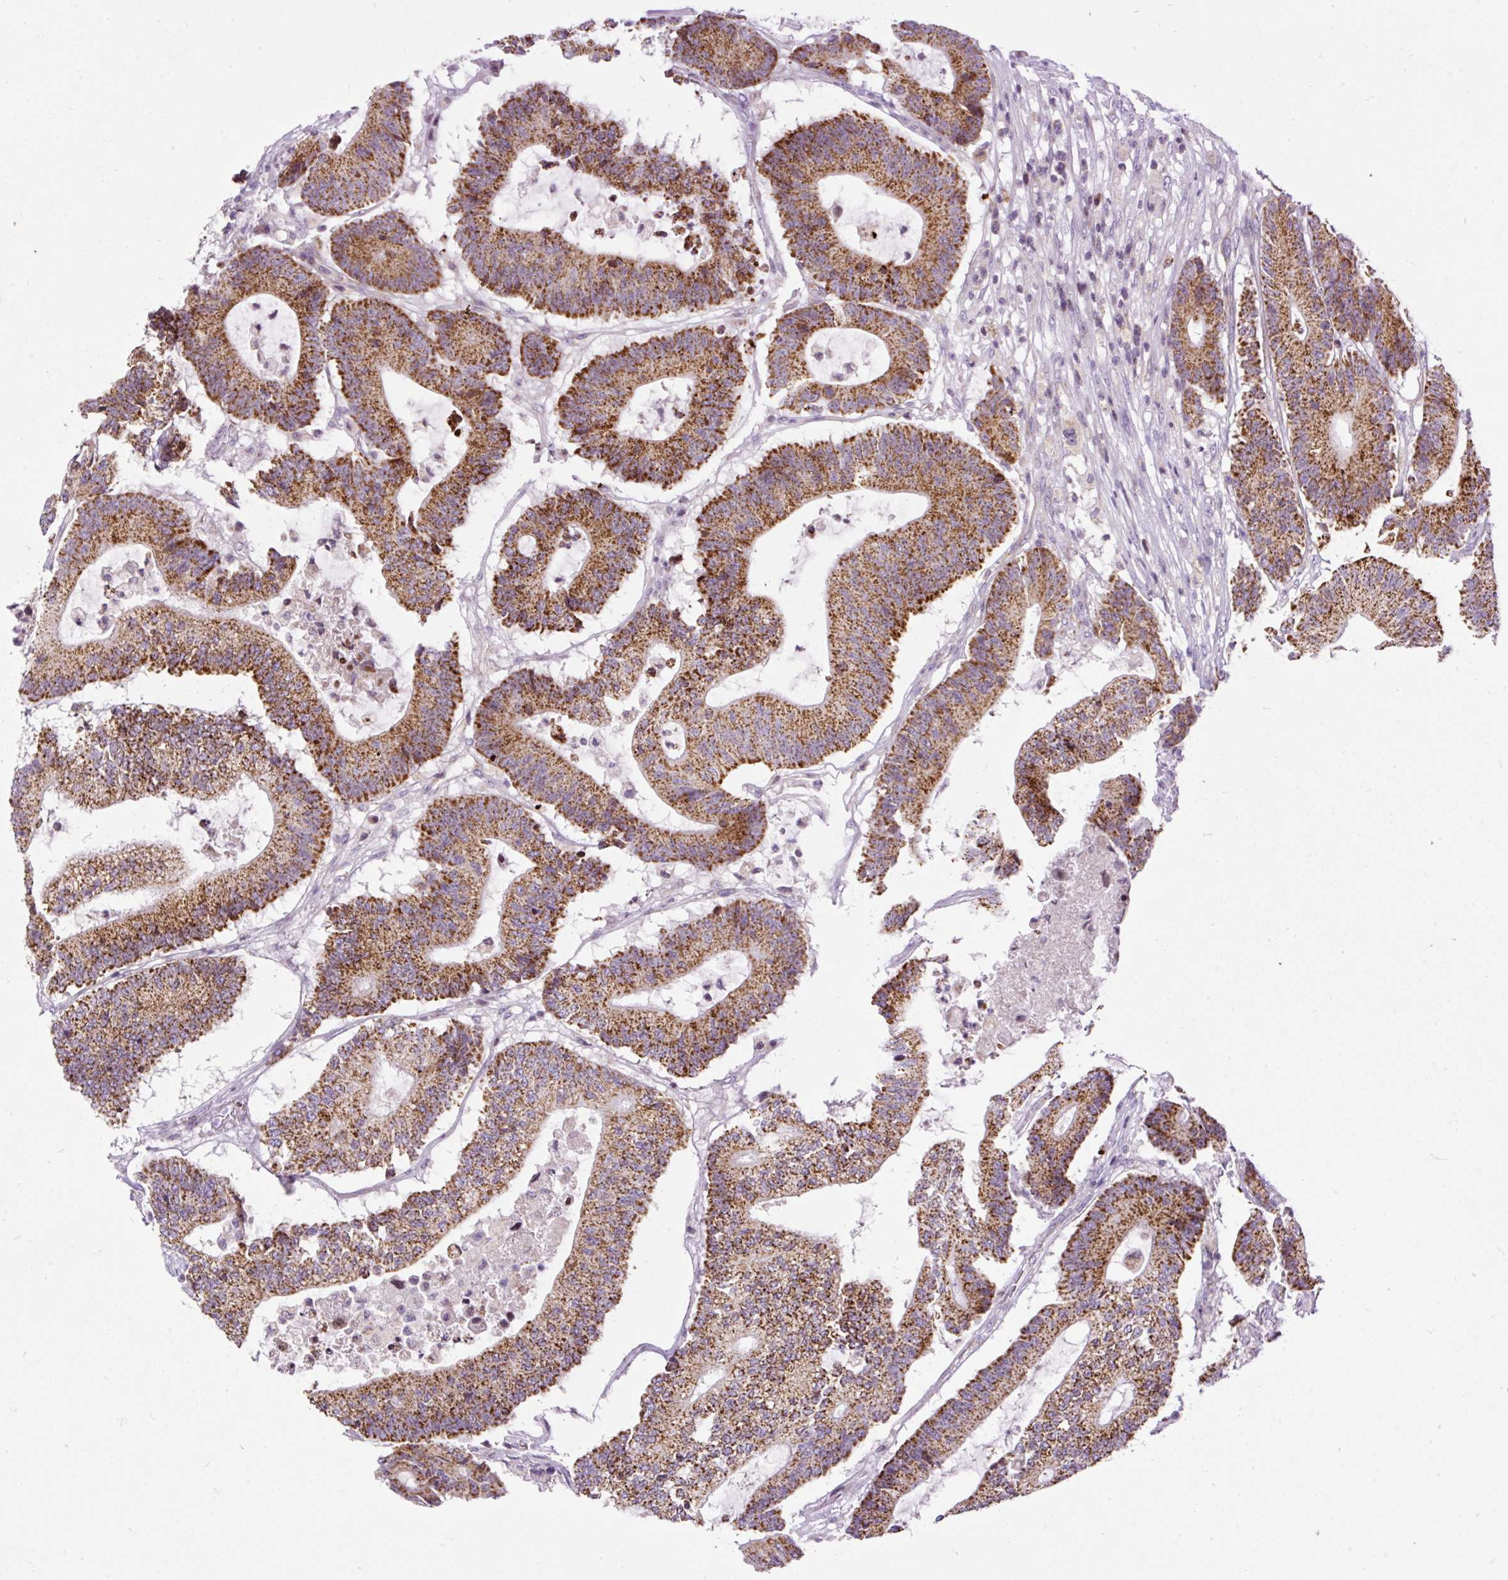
{"staining": {"intensity": "strong", "quantity": ">75%", "location": "cytoplasmic/membranous"}, "tissue": "colorectal cancer", "cell_type": "Tumor cells", "image_type": "cancer", "snomed": [{"axis": "morphology", "description": "Adenocarcinoma, NOS"}, {"axis": "topography", "description": "Colon"}], "caption": "Strong cytoplasmic/membranous expression is appreciated in about >75% of tumor cells in colorectal adenocarcinoma.", "gene": "FMC1", "patient": {"sex": "female", "age": 84}}